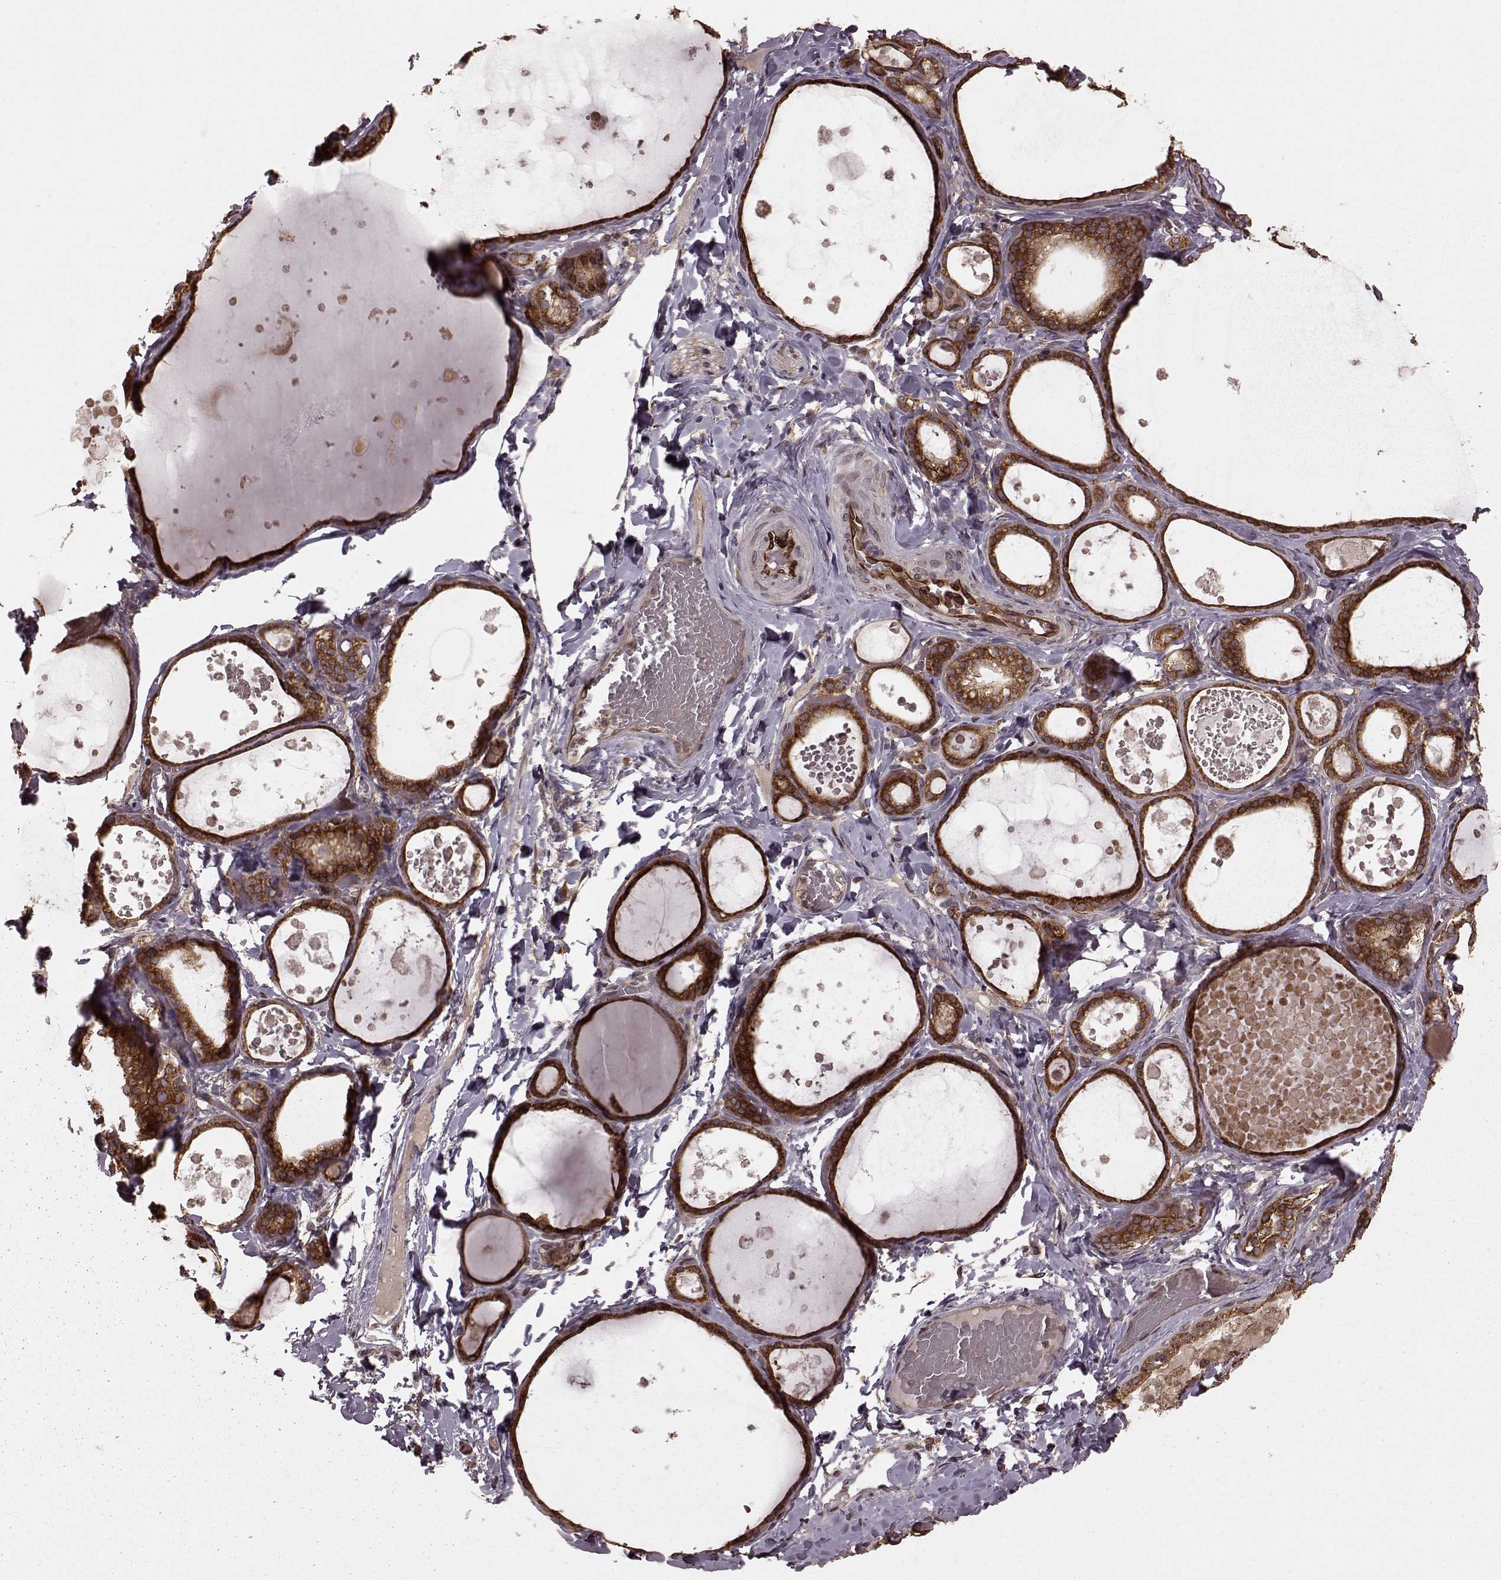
{"staining": {"intensity": "strong", "quantity": ">75%", "location": "cytoplasmic/membranous"}, "tissue": "thyroid gland", "cell_type": "Glandular cells", "image_type": "normal", "snomed": [{"axis": "morphology", "description": "Normal tissue, NOS"}, {"axis": "topography", "description": "Thyroid gland"}], "caption": "IHC (DAB) staining of benign thyroid gland shows strong cytoplasmic/membranous protein staining in about >75% of glandular cells.", "gene": "AGPAT1", "patient": {"sex": "female", "age": 56}}